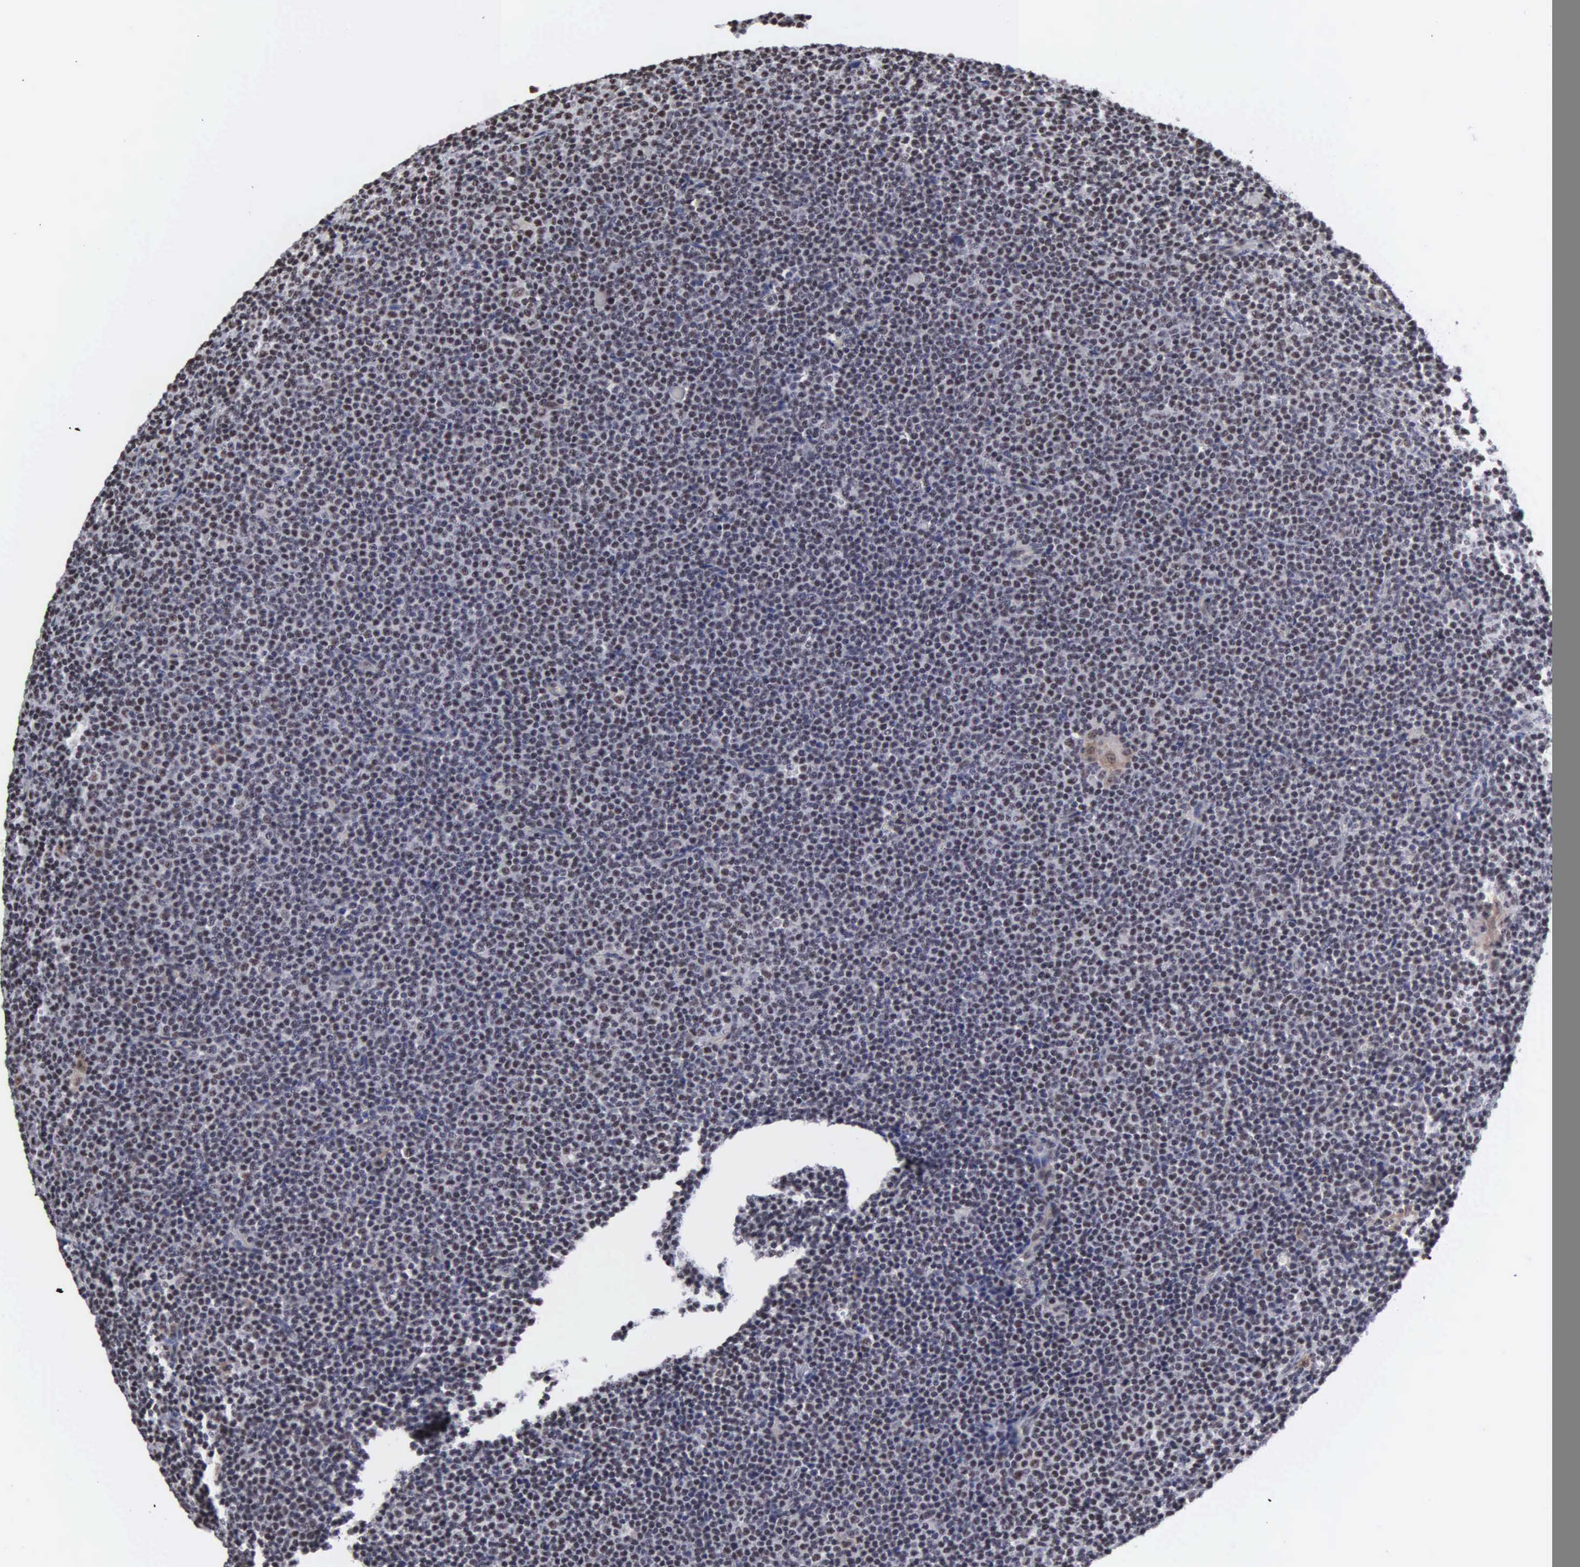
{"staining": {"intensity": "negative", "quantity": "none", "location": "none"}, "tissue": "lymphoma", "cell_type": "Tumor cells", "image_type": "cancer", "snomed": [{"axis": "morphology", "description": "Malignant lymphoma, non-Hodgkin's type, Low grade"}, {"axis": "topography", "description": "Lymph node"}], "caption": "High power microscopy histopathology image of an IHC histopathology image of low-grade malignant lymphoma, non-Hodgkin's type, revealing no significant positivity in tumor cells.", "gene": "KIAA0586", "patient": {"sex": "female", "age": 69}}